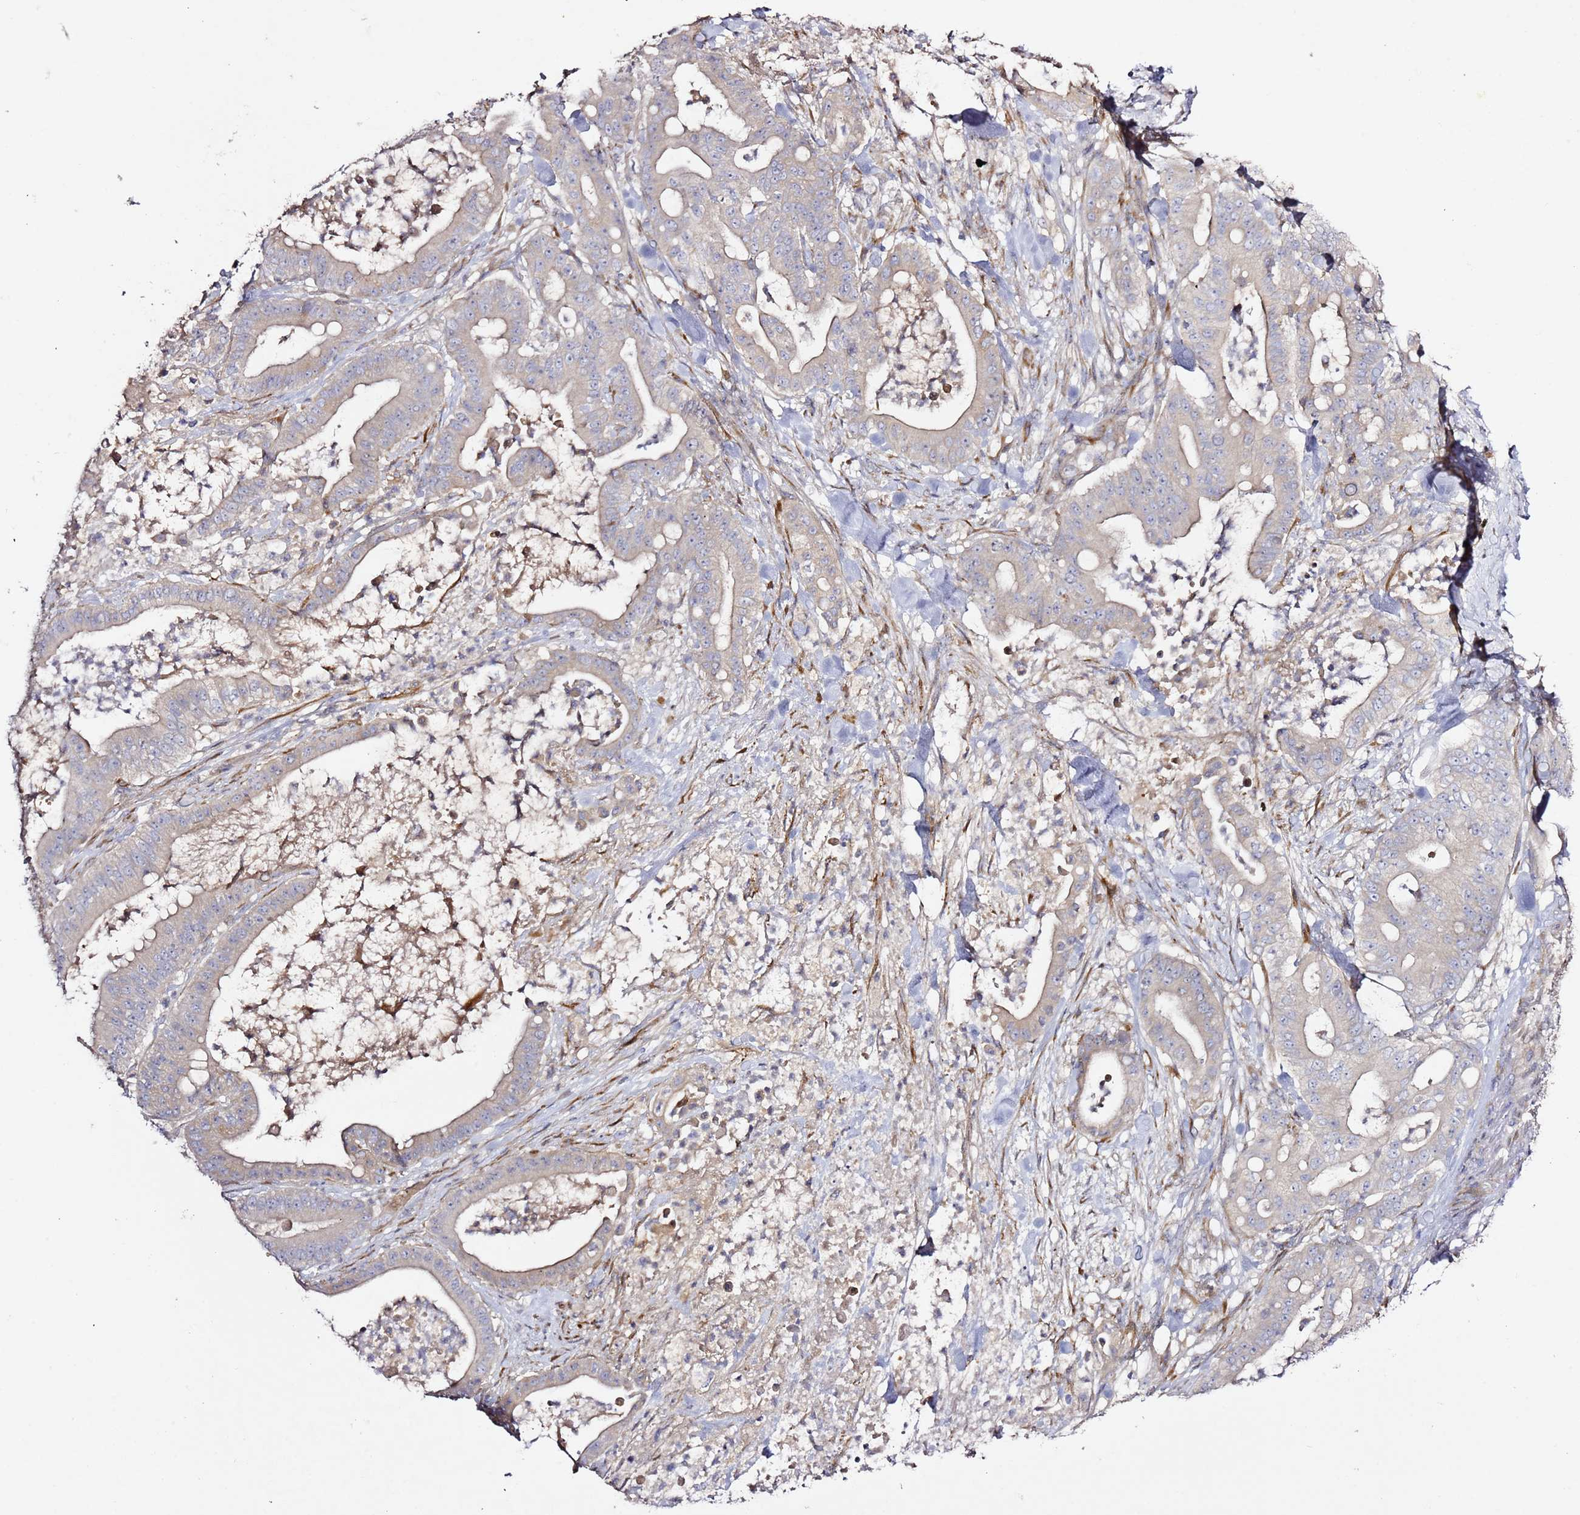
{"staining": {"intensity": "weak", "quantity": "<25%", "location": "cytoplasmic/membranous"}, "tissue": "pancreatic cancer", "cell_type": "Tumor cells", "image_type": "cancer", "snomed": [{"axis": "morphology", "description": "Adenocarcinoma, NOS"}, {"axis": "topography", "description": "Pancreas"}], "caption": "This image is of adenocarcinoma (pancreatic) stained with IHC to label a protein in brown with the nuclei are counter-stained blue. There is no positivity in tumor cells.", "gene": "HSD17B7", "patient": {"sex": "male", "age": 71}}